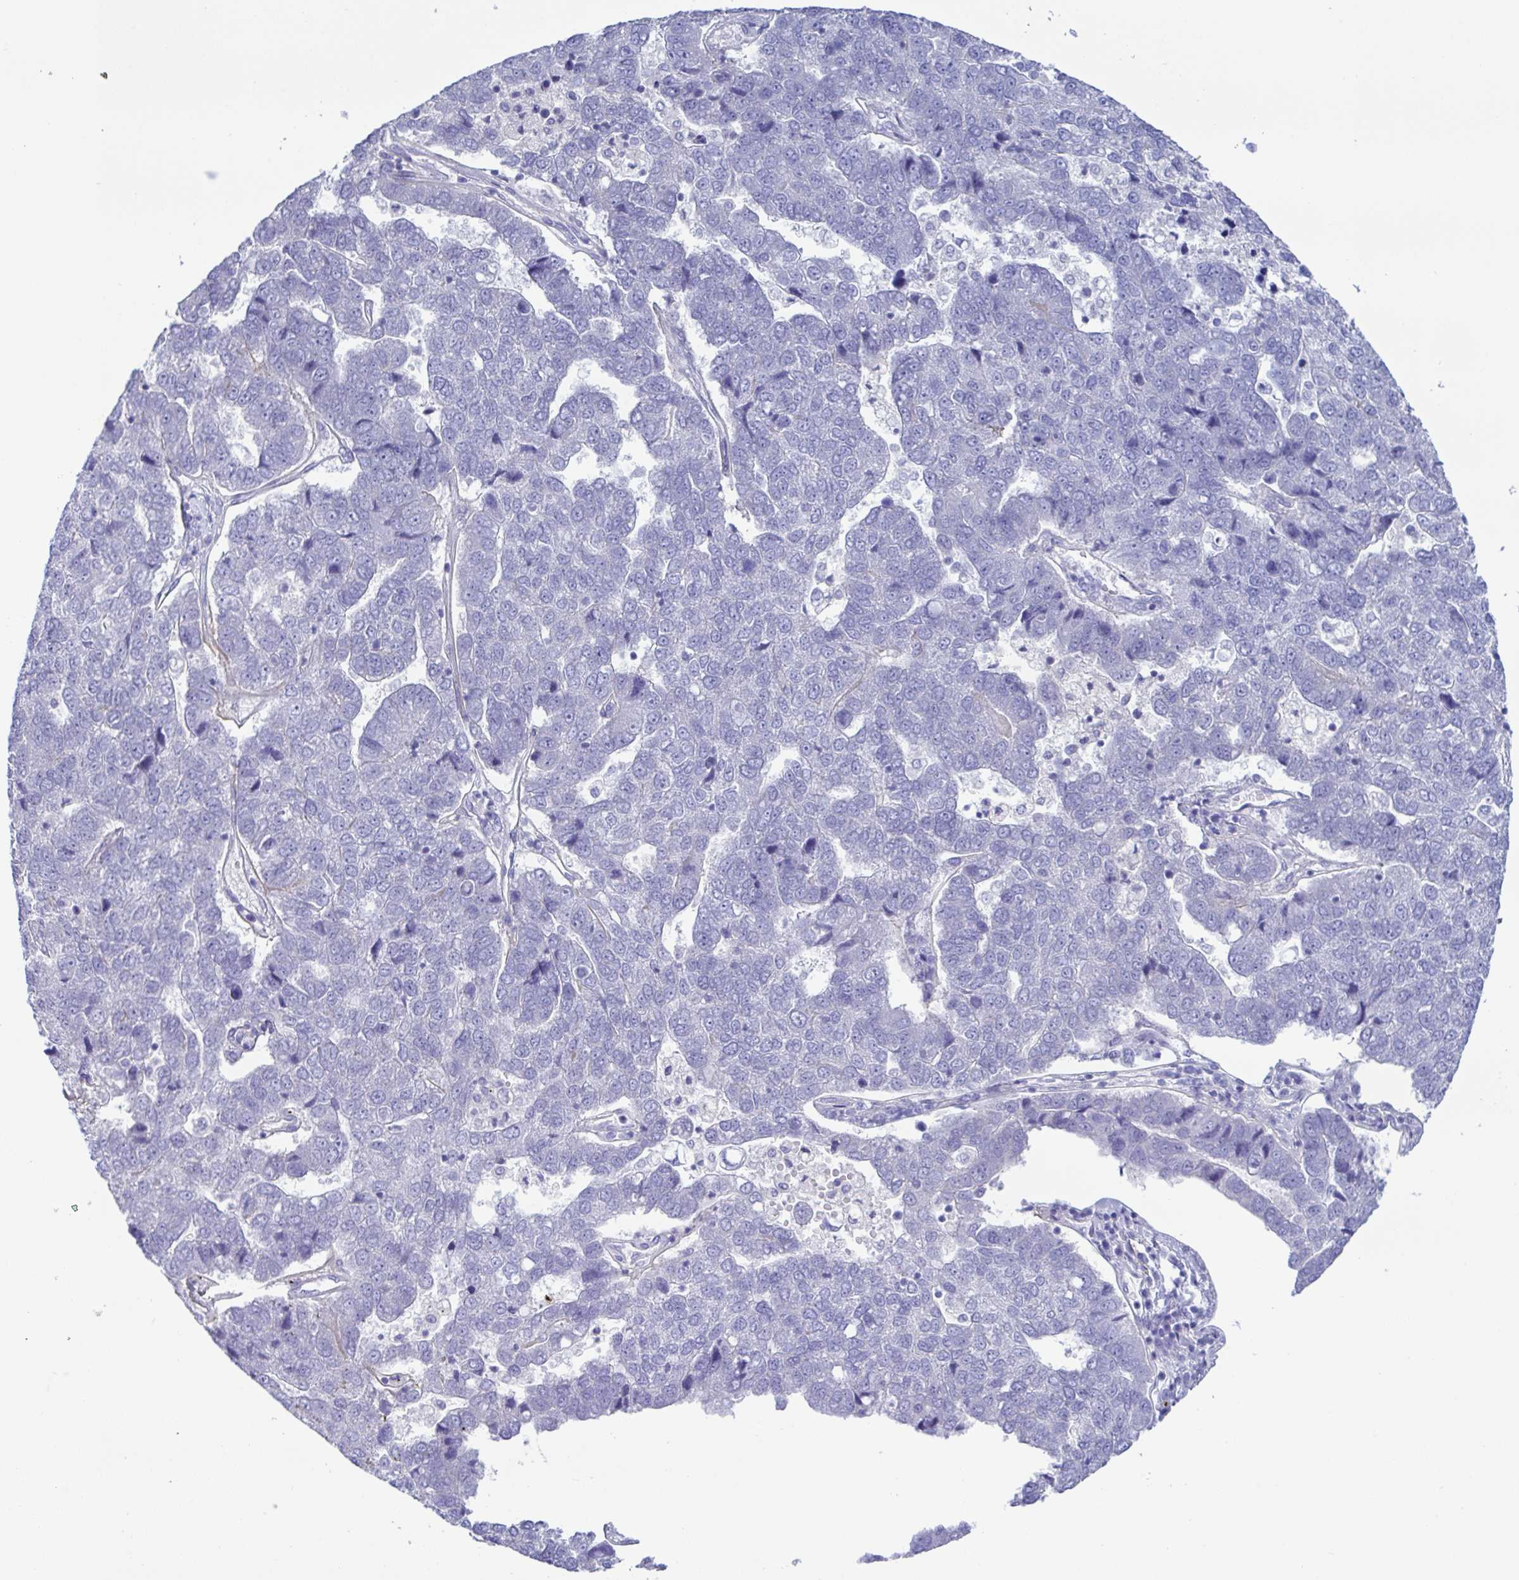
{"staining": {"intensity": "negative", "quantity": "none", "location": "none"}, "tissue": "pancreatic cancer", "cell_type": "Tumor cells", "image_type": "cancer", "snomed": [{"axis": "morphology", "description": "Adenocarcinoma, NOS"}, {"axis": "topography", "description": "Pancreas"}], "caption": "IHC micrograph of neoplastic tissue: human pancreatic cancer (adenocarcinoma) stained with DAB (3,3'-diaminobenzidine) demonstrates no significant protein expression in tumor cells. (DAB immunohistochemistry, high magnification).", "gene": "MED11", "patient": {"sex": "female", "age": 61}}